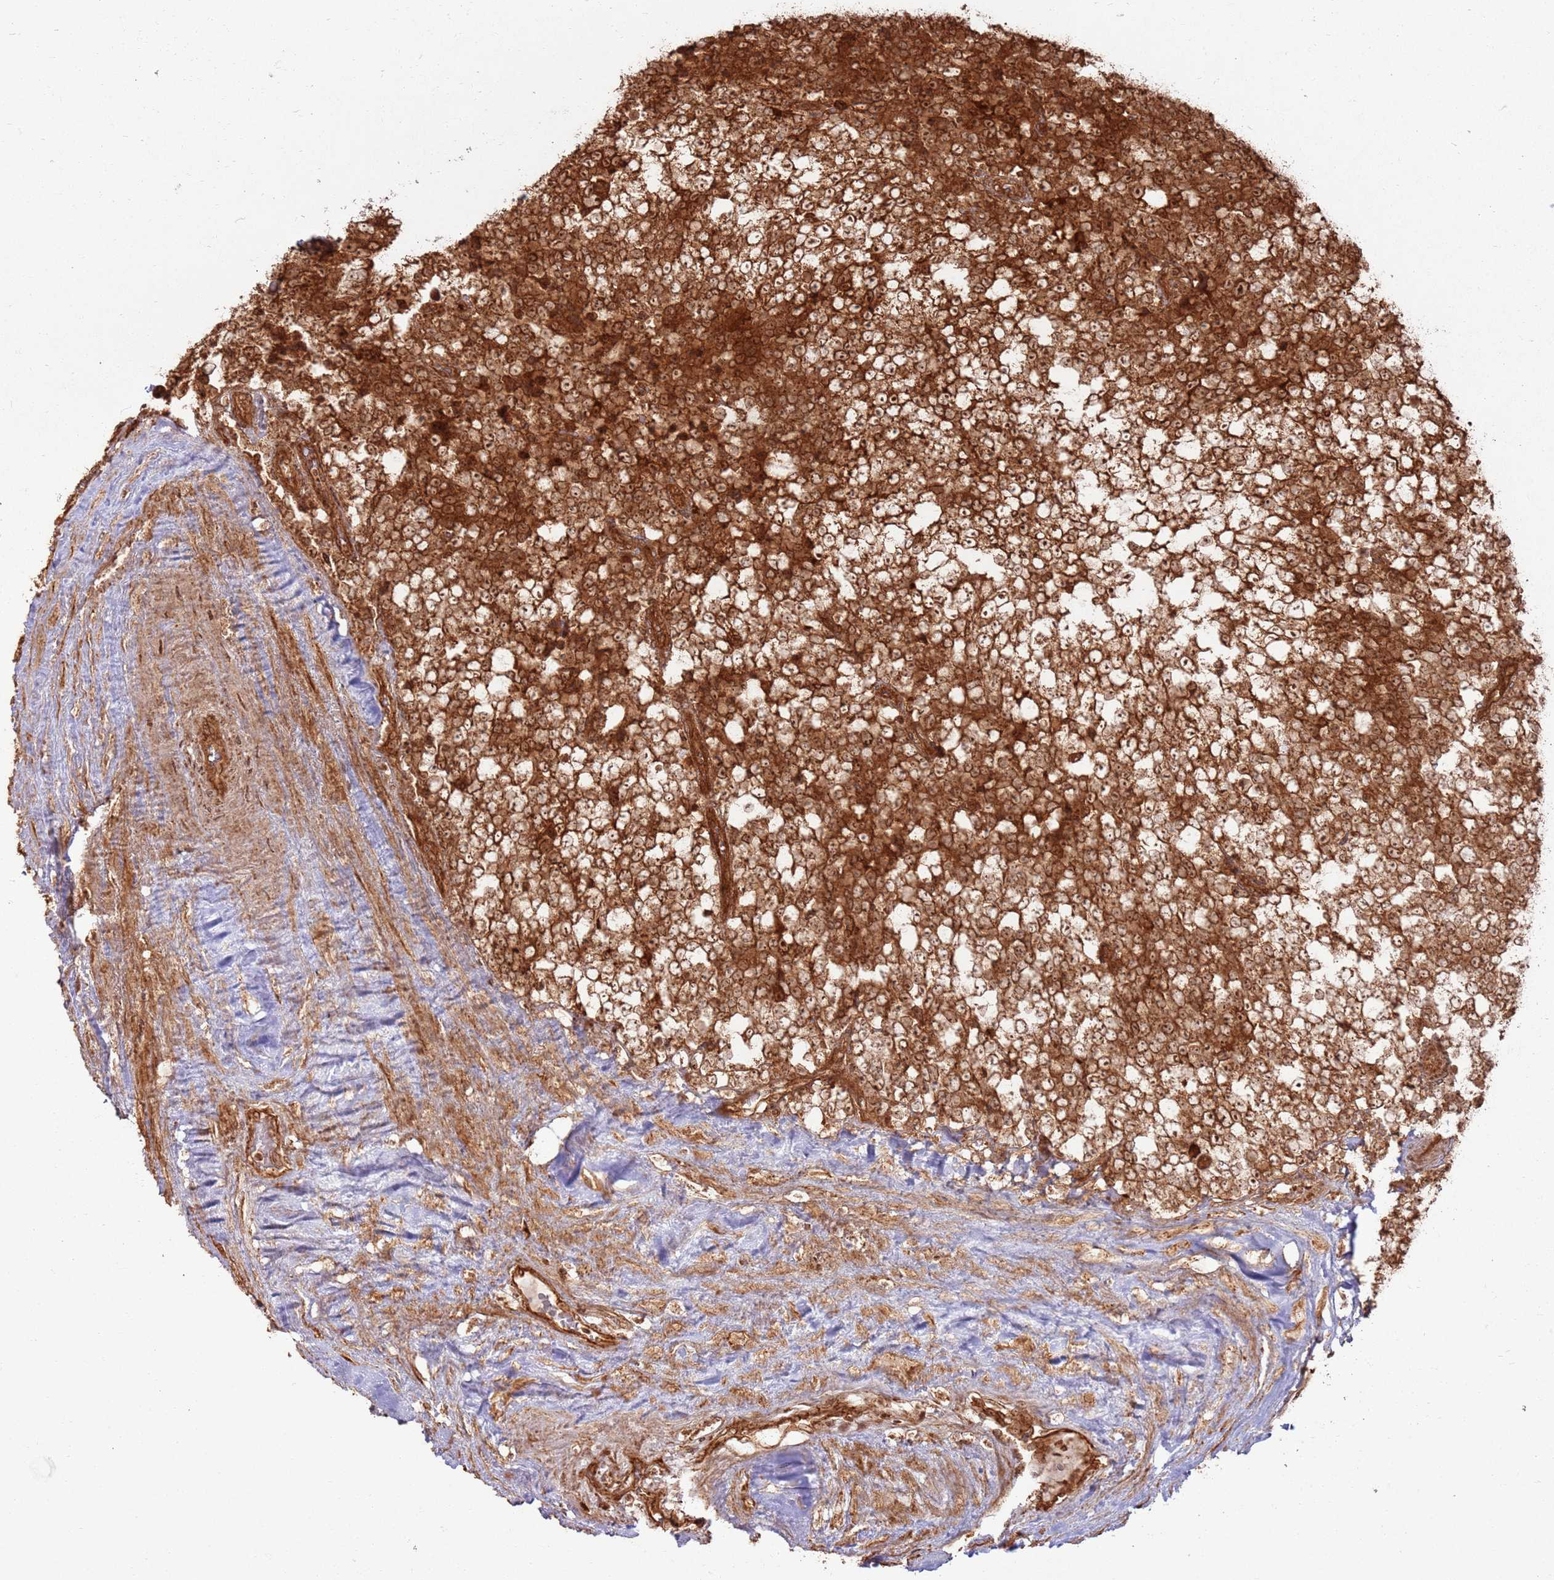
{"staining": {"intensity": "strong", "quantity": ">75%", "location": "cytoplasmic/membranous,nuclear"}, "tissue": "testis cancer", "cell_type": "Tumor cells", "image_type": "cancer", "snomed": [{"axis": "morphology", "description": "Seminoma, NOS"}, {"axis": "topography", "description": "Testis"}], "caption": "Testis cancer tissue shows strong cytoplasmic/membranous and nuclear expression in about >75% of tumor cells", "gene": "TBC1D13", "patient": {"sex": "male", "age": 71}}